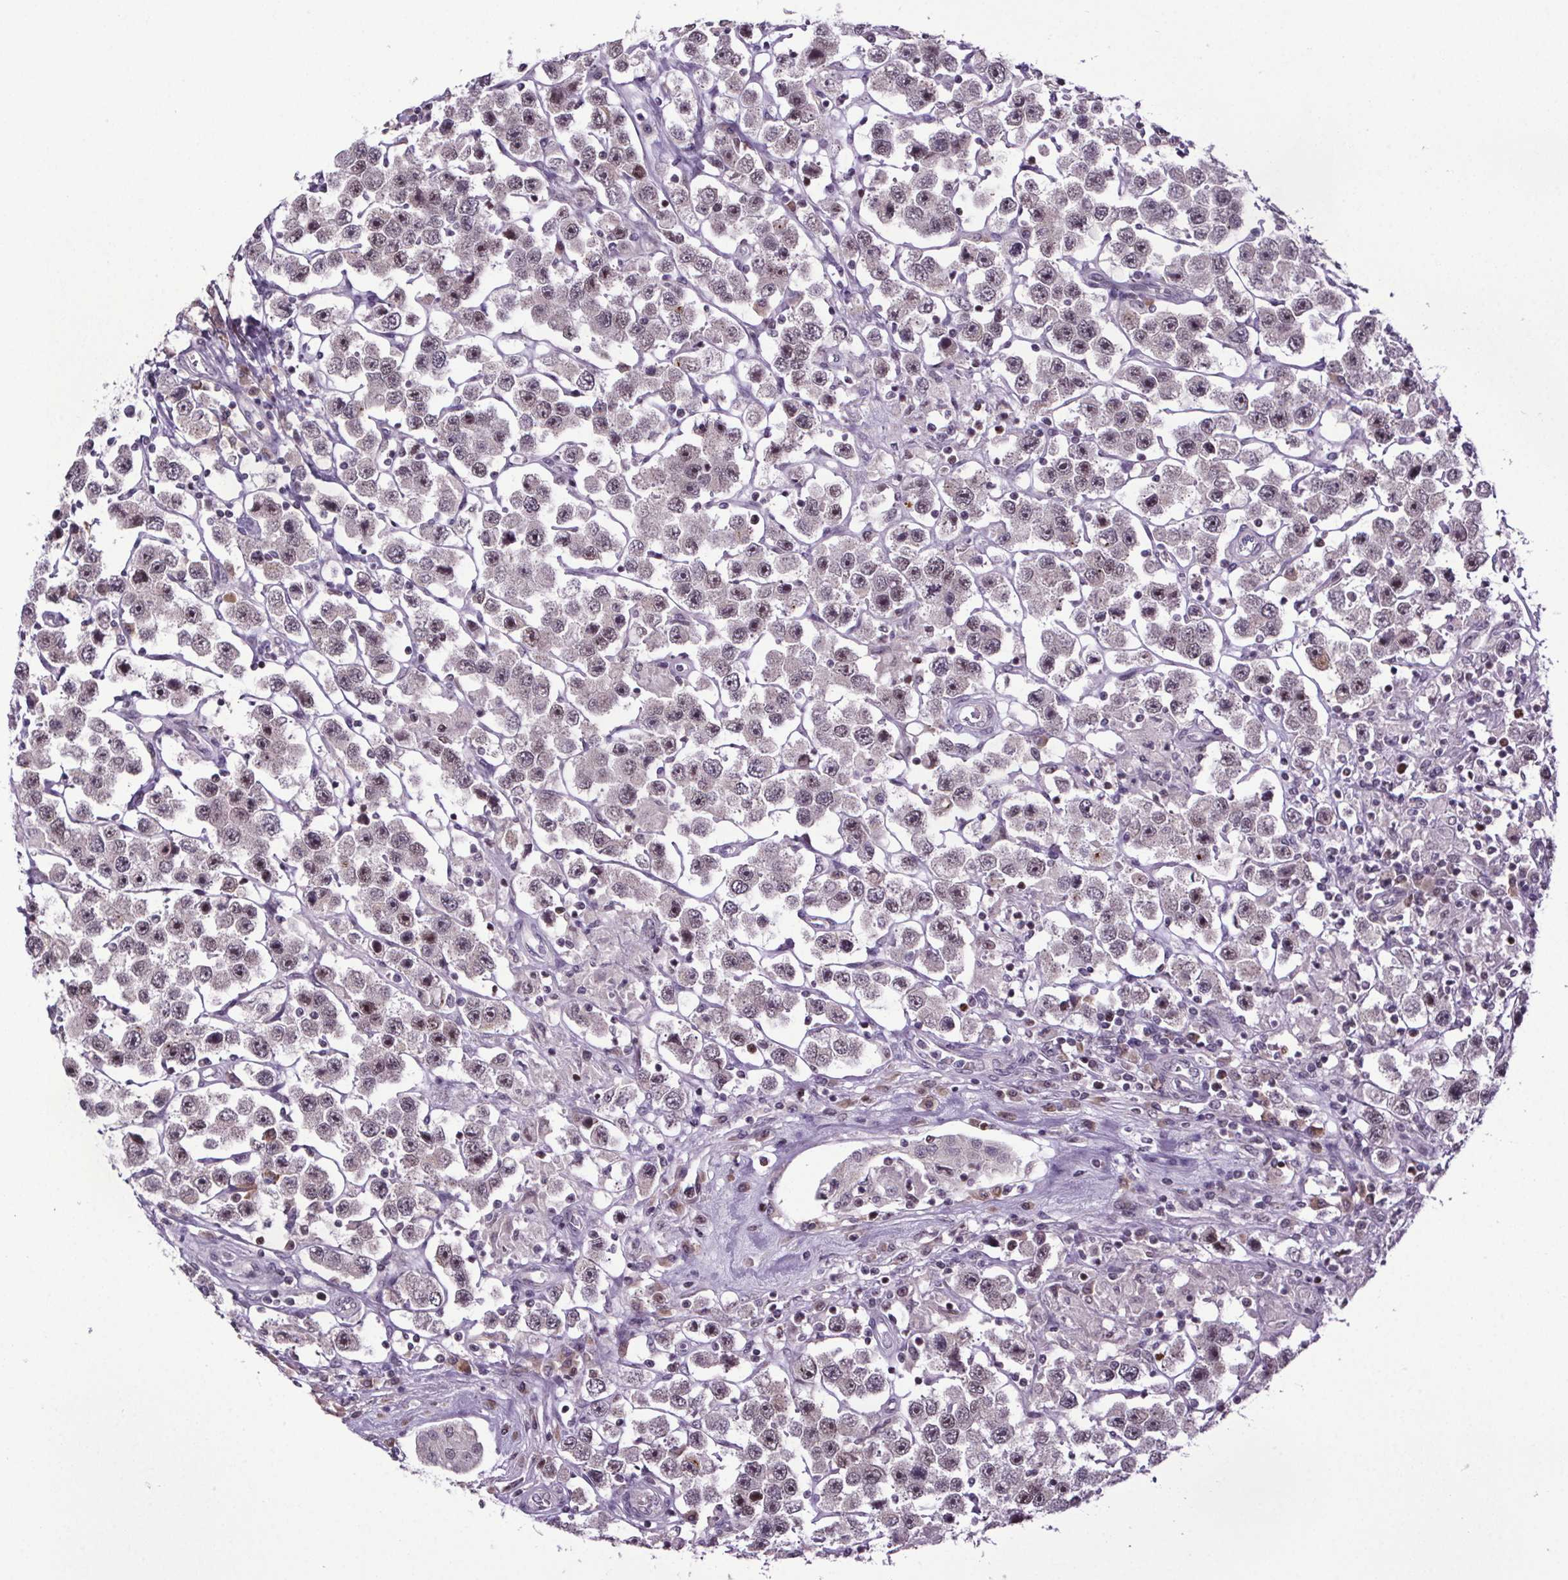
{"staining": {"intensity": "moderate", "quantity": ">75%", "location": "nuclear"}, "tissue": "testis cancer", "cell_type": "Tumor cells", "image_type": "cancer", "snomed": [{"axis": "morphology", "description": "Seminoma, NOS"}, {"axis": "topography", "description": "Testis"}], "caption": "Testis seminoma stained with DAB IHC exhibits medium levels of moderate nuclear positivity in about >75% of tumor cells.", "gene": "ATMIN", "patient": {"sex": "male", "age": 45}}